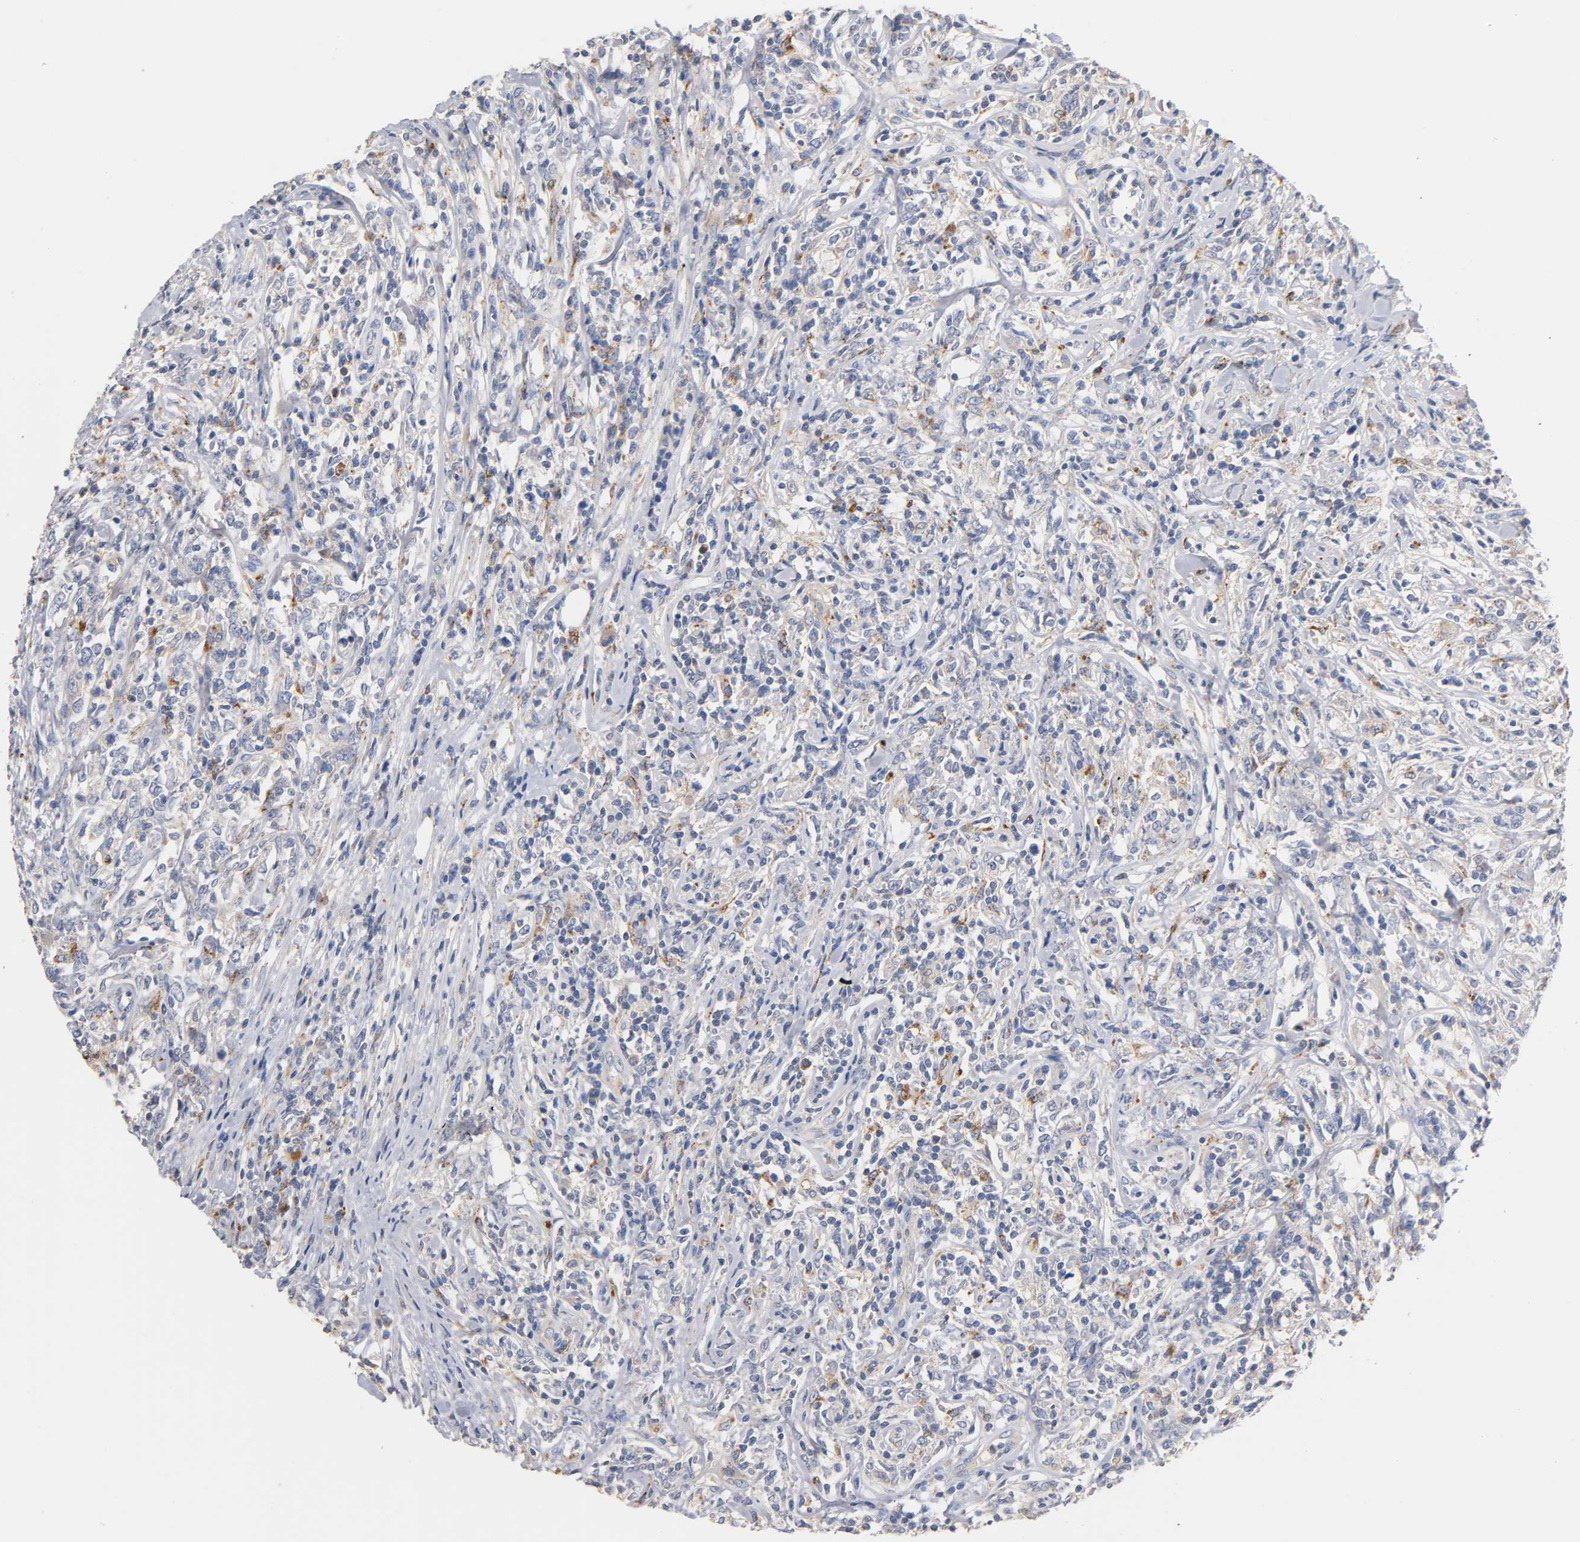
{"staining": {"intensity": "moderate", "quantity": "<25%", "location": "cytoplasmic/membranous"}, "tissue": "lymphoma", "cell_type": "Tumor cells", "image_type": "cancer", "snomed": [{"axis": "morphology", "description": "Malignant lymphoma, non-Hodgkin's type, High grade"}, {"axis": "topography", "description": "Lymph node"}], "caption": "About <25% of tumor cells in human lymphoma demonstrate moderate cytoplasmic/membranous protein staining as visualized by brown immunohistochemical staining.", "gene": "SEMA5A", "patient": {"sex": "female", "age": 84}}